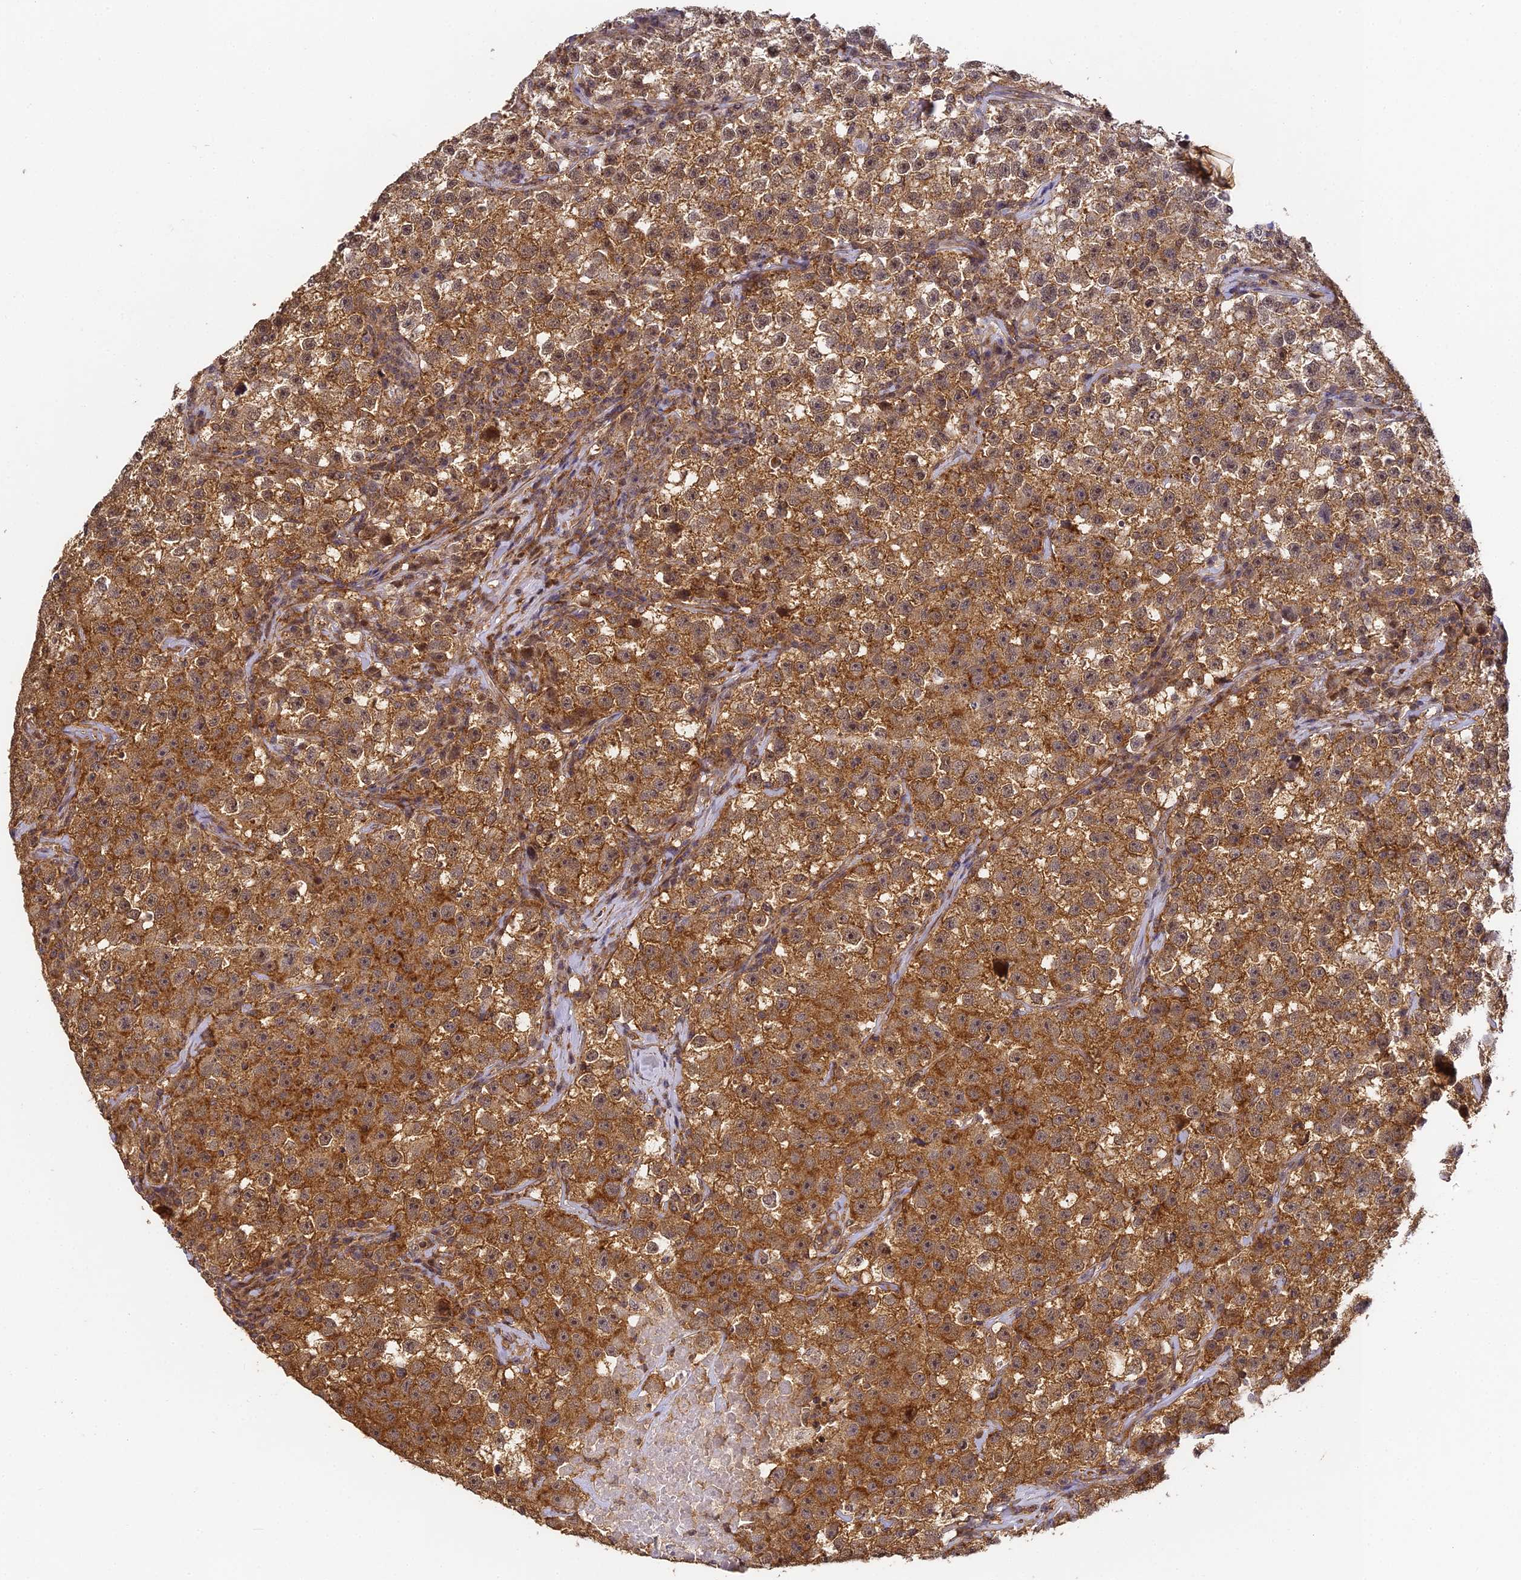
{"staining": {"intensity": "moderate", "quantity": ">75%", "location": "cytoplasmic/membranous,nuclear"}, "tissue": "testis cancer", "cell_type": "Tumor cells", "image_type": "cancer", "snomed": [{"axis": "morphology", "description": "Seminoma, NOS"}, {"axis": "topography", "description": "Testis"}], "caption": "Testis cancer stained with a protein marker exhibits moderate staining in tumor cells.", "gene": "ZNF443", "patient": {"sex": "male", "age": 22}}